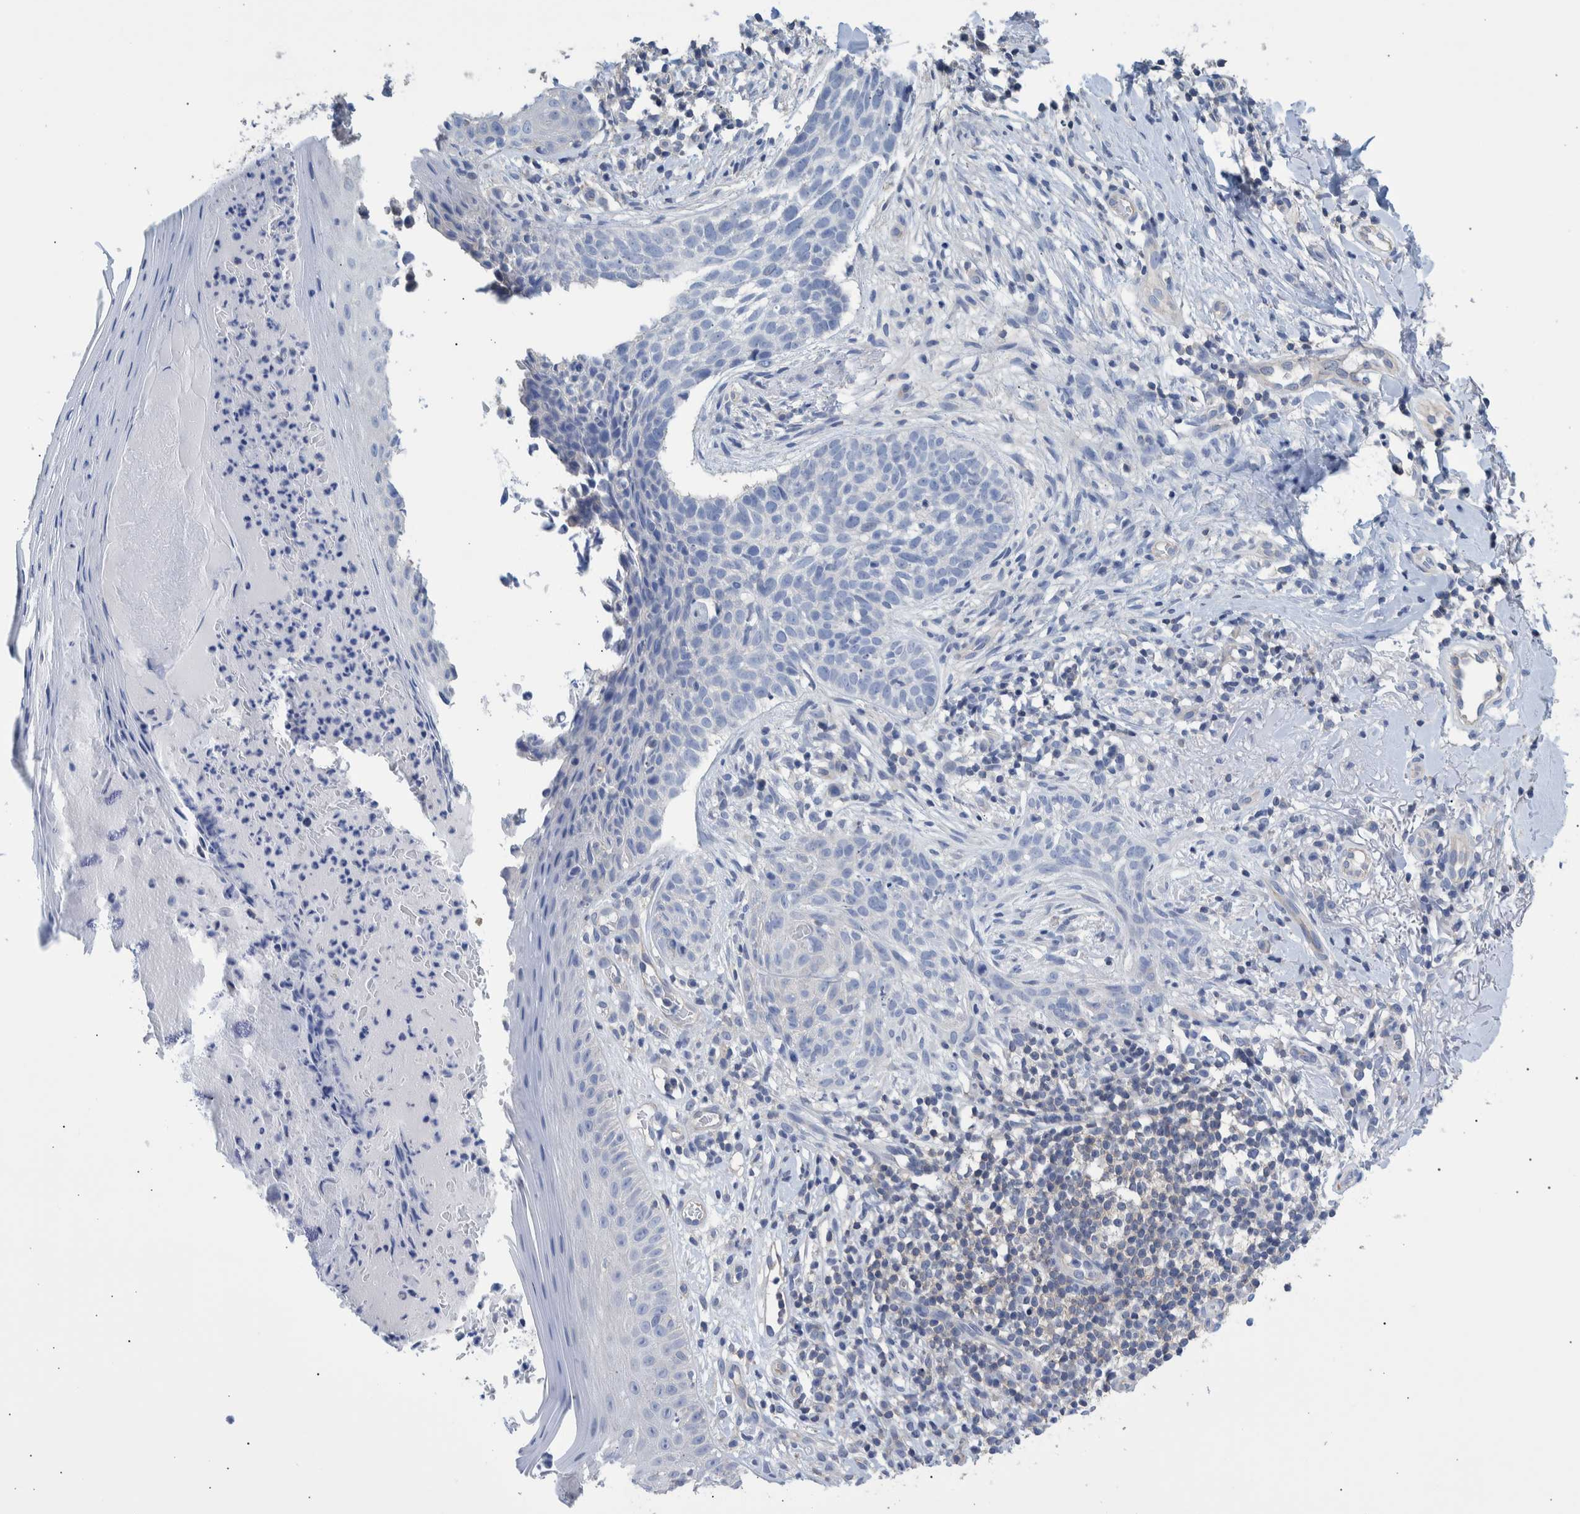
{"staining": {"intensity": "negative", "quantity": "none", "location": "none"}, "tissue": "skin cancer", "cell_type": "Tumor cells", "image_type": "cancer", "snomed": [{"axis": "morphology", "description": "Normal tissue, NOS"}, {"axis": "morphology", "description": "Basal cell carcinoma"}, {"axis": "topography", "description": "Skin"}], "caption": "This is an immunohistochemistry (IHC) micrograph of human skin basal cell carcinoma. There is no positivity in tumor cells.", "gene": "PPP3CC", "patient": {"sex": "male", "age": 67}}